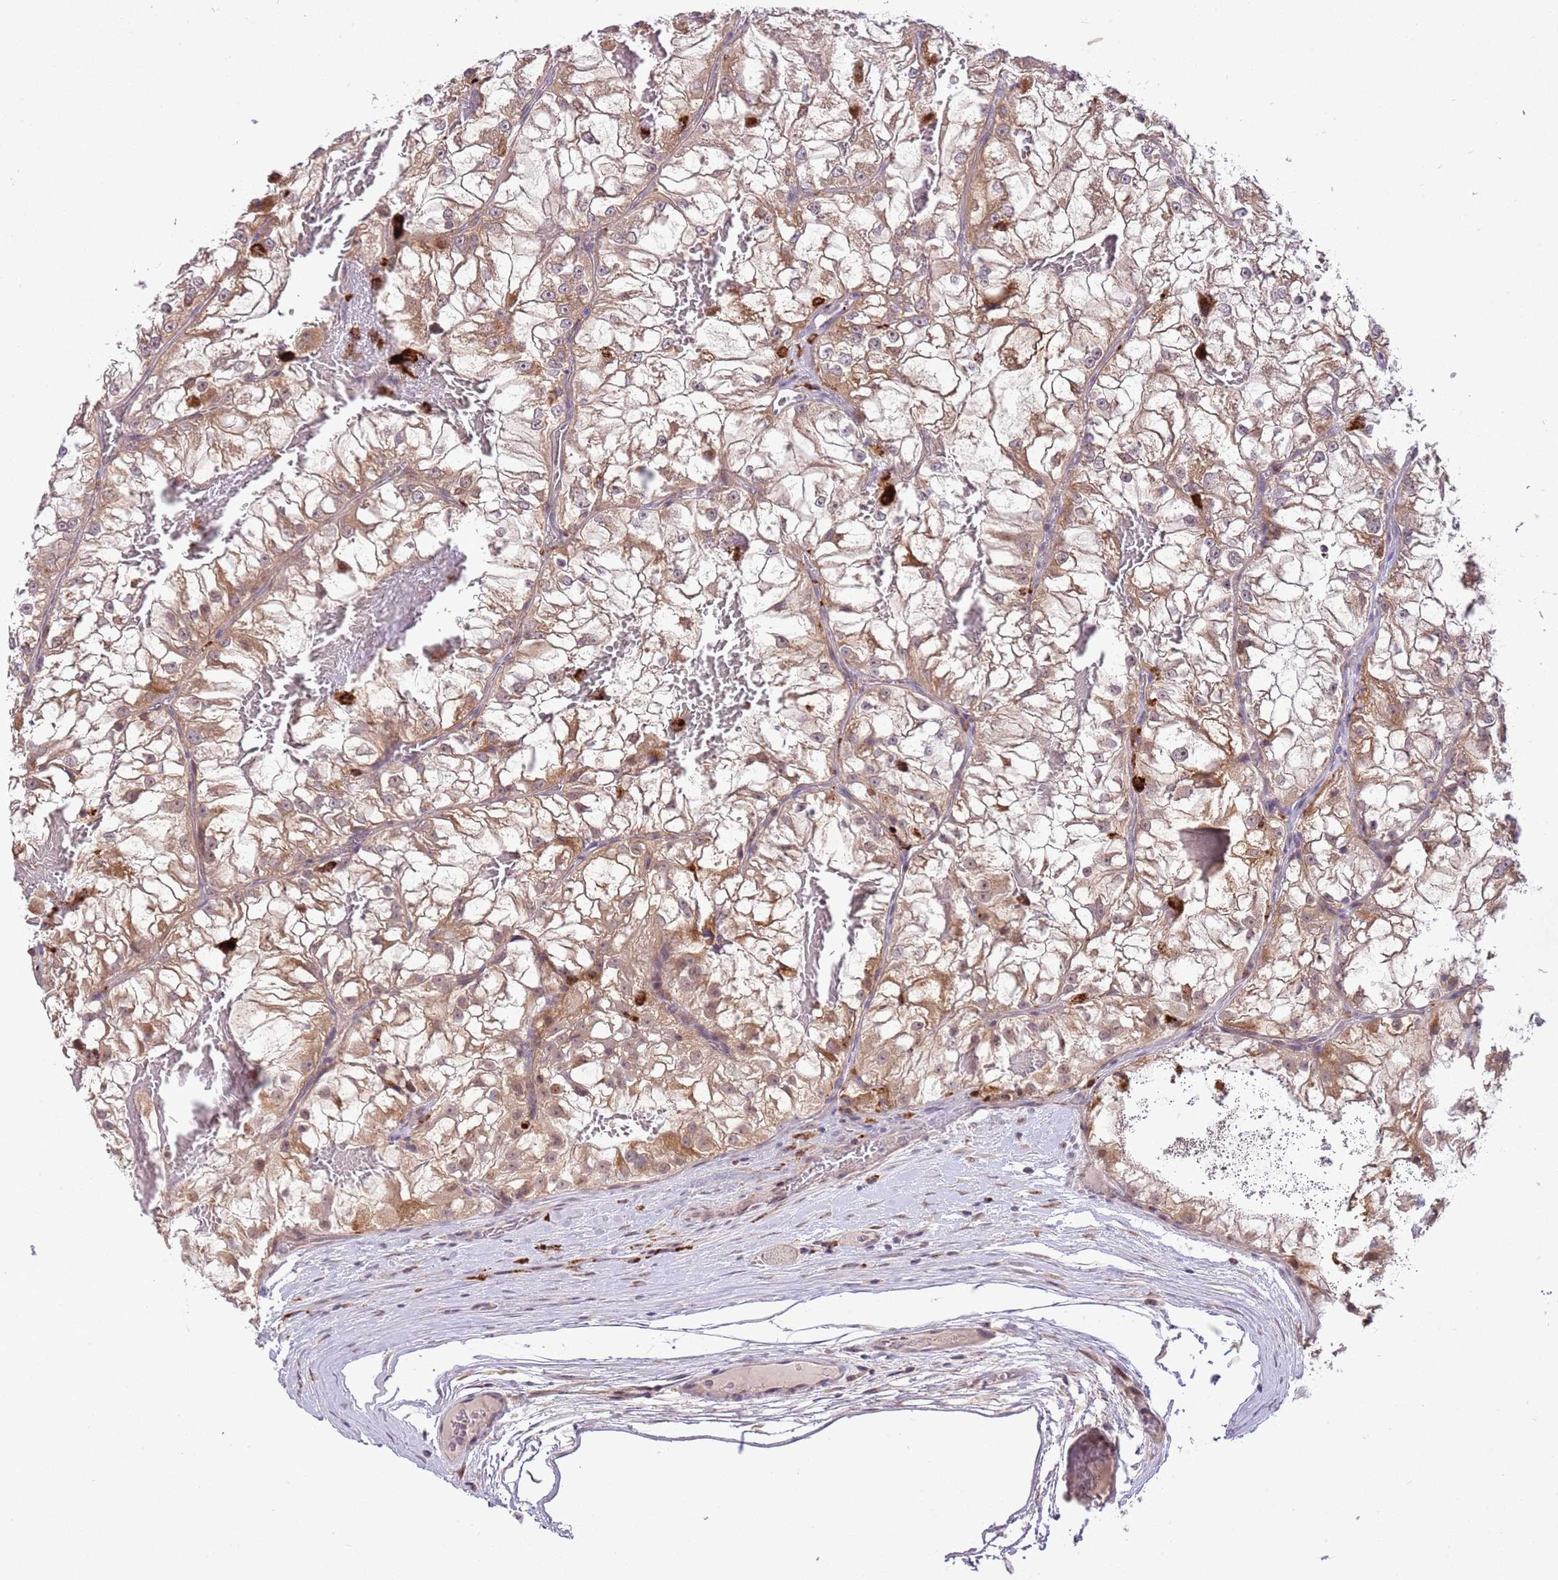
{"staining": {"intensity": "moderate", "quantity": ">75%", "location": "cytoplasmic/membranous"}, "tissue": "renal cancer", "cell_type": "Tumor cells", "image_type": "cancer", "snomed": [{"axis": "morphology", "description": "Adenocarcinoma, NOS"}, {"axis": "topography", "description": "Kidney"}], "caption": "Renal cancer (adenocarcinoma) tissue shows moderate cytoplasmic/membranous expression in about >75% of tumor cells Nuclei are stained in blue.", "gene": "TRIM27", "patient": {"sex": "female", "age": 72}}